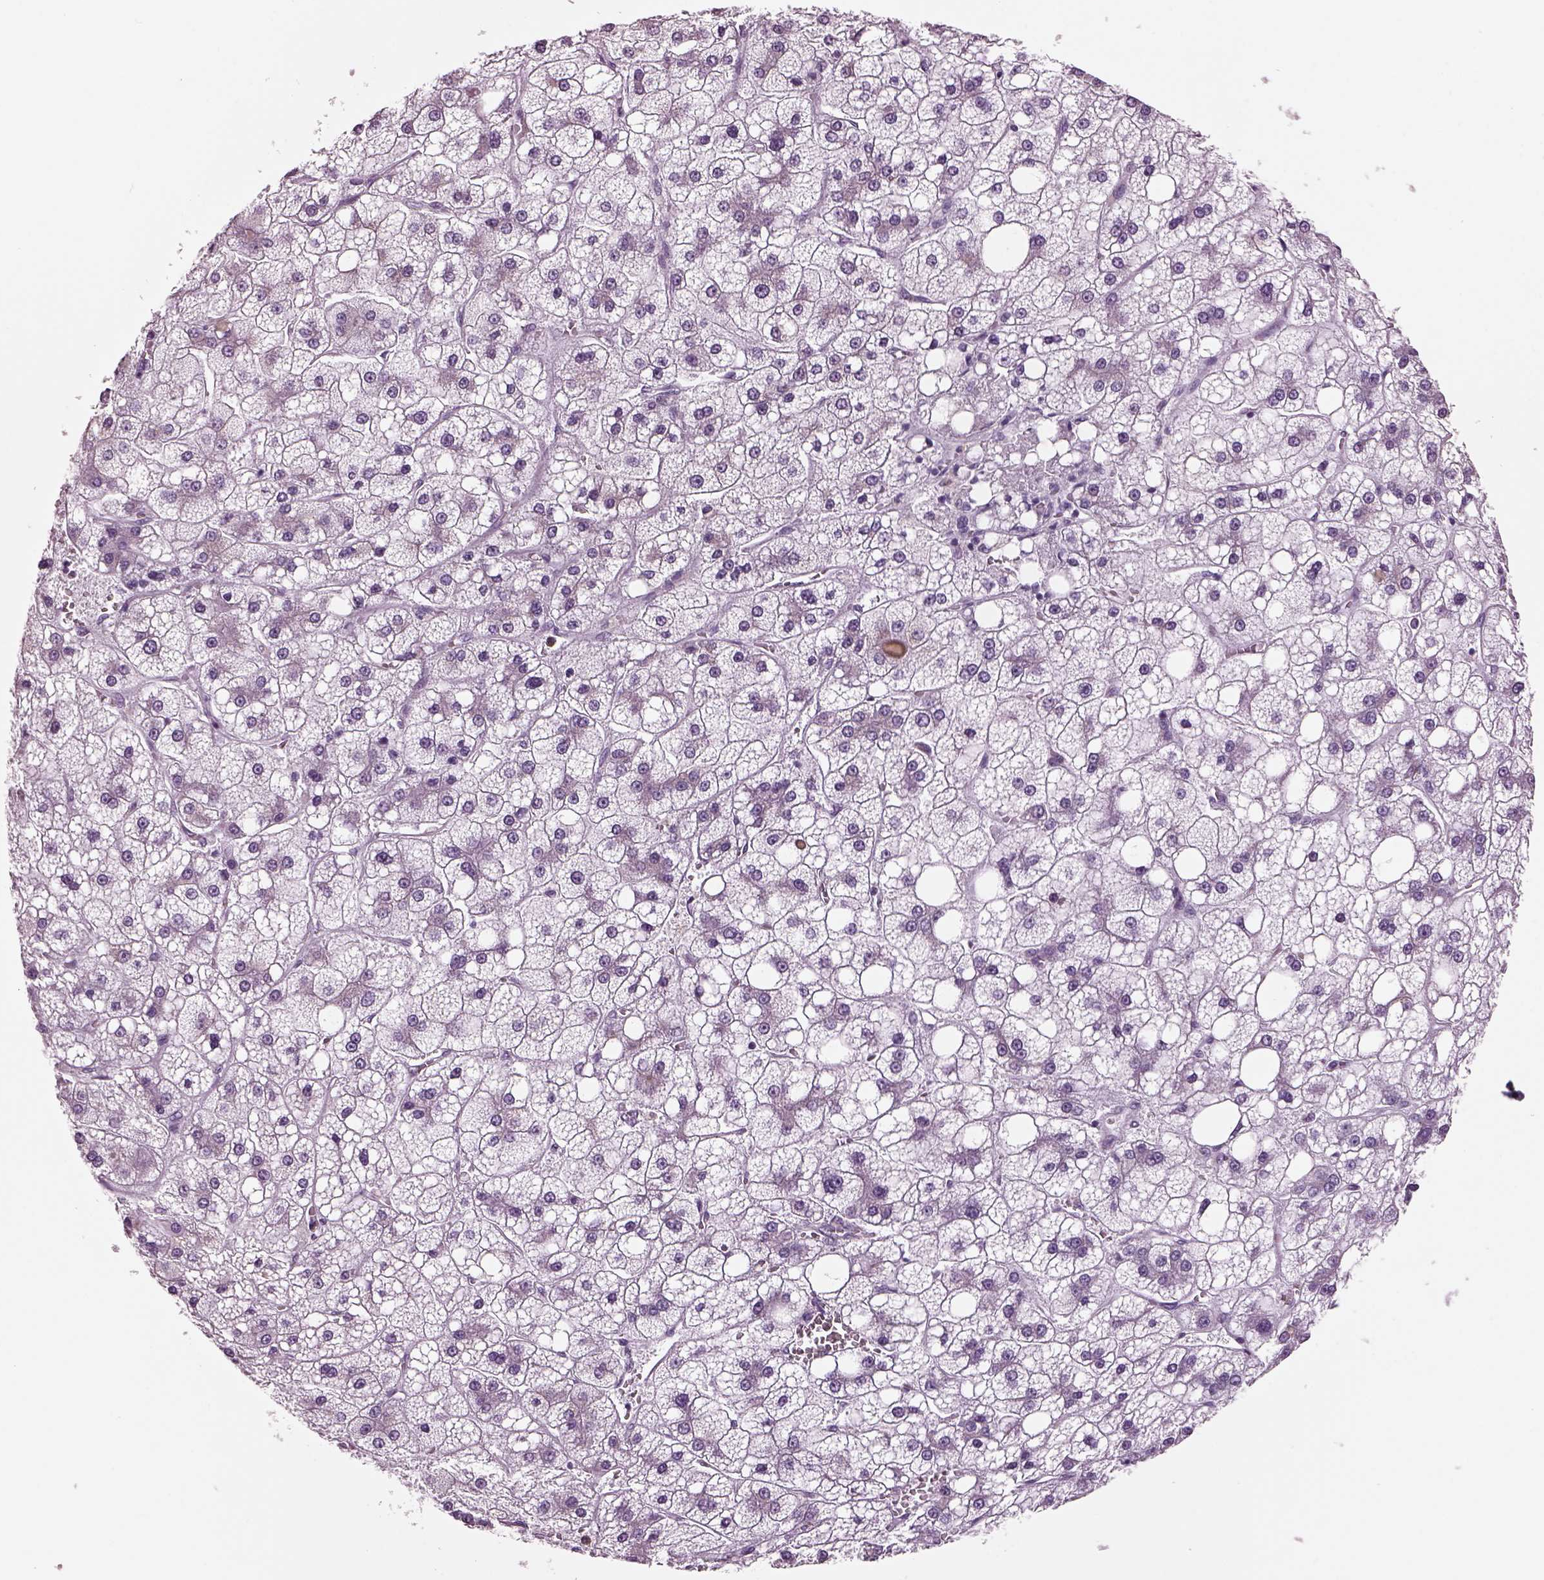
{"staining": {"intensity": "negative", "quantity": "none", "location": "none"}, "tissue": "liver cancer", "cell_type": "Tumor cells", "image_type": "cancer", "snomed": [{"axis": "morphology", "description": "Carcinoma, Hepatocellular, NOS"}, {"axis": "topography", "description": "Liver"}], "caption": "The photomicrograph exhibits no significant expression in tumor cells of liver cancer. The staining was performed using DAB to visualize the protein expression in brown, while the nuclei were stained in blue with hematoxylin (Magnification: 20x).", "gene": "PRR9", "patient": {"sex": "male", "age": 73}}